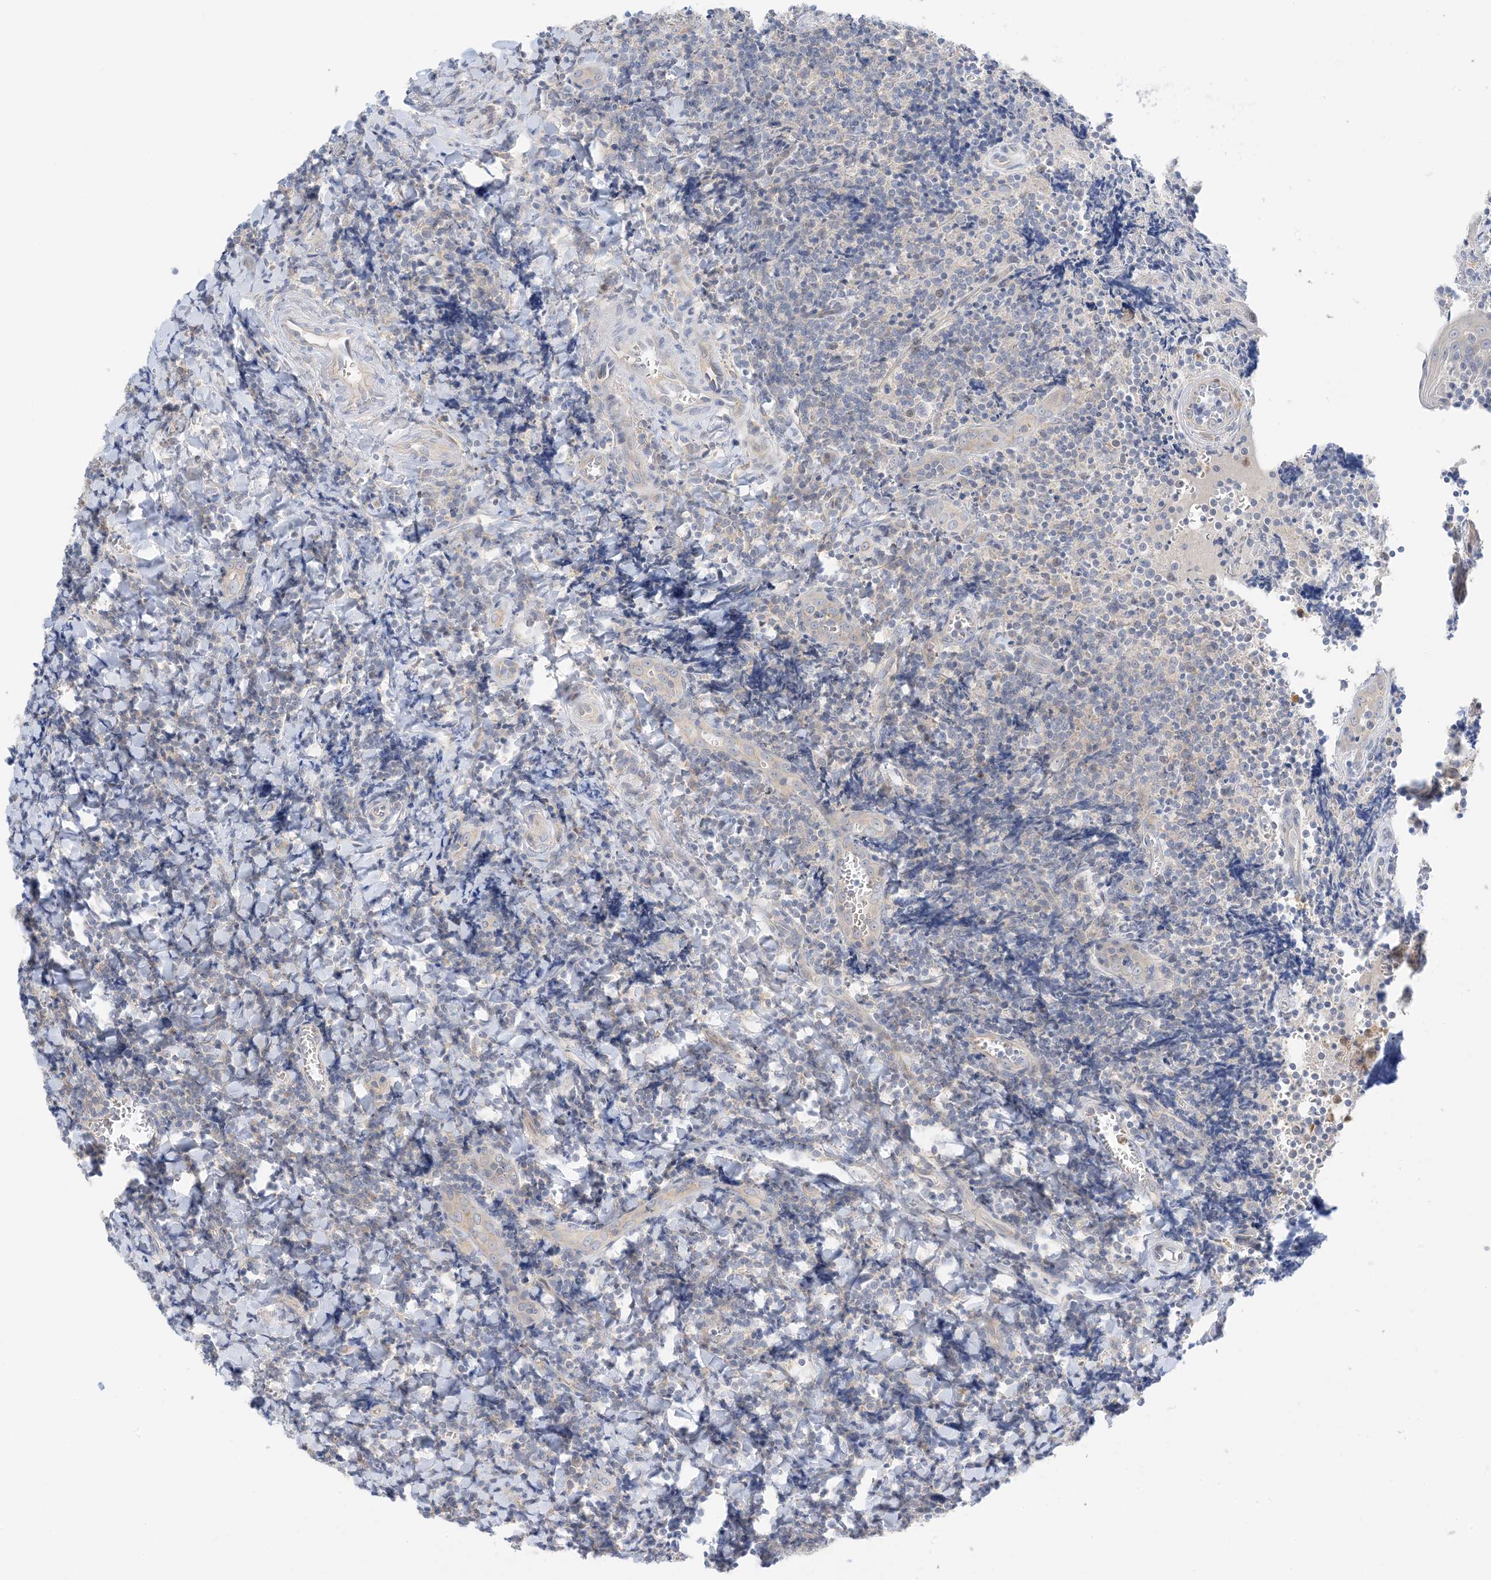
{"staining": {"intensity": "negative", "quantity": "none", "location": "none"}, "tissue": "tonsil", "cell_type": "Germinal center cells", "image_type": "normal", "snomed": [{"axis": "morphology", "description": "Normal tissue, NOS"}, {"axis": "topography", "description": "Tonsil"}], "caption": "This is an immunohistochemistry (IHC) image of benign human tonsil. There is no positivity in germinal center cells.", "gene": "KIFBP", "patient": {"sex": "male", "age": 27}}